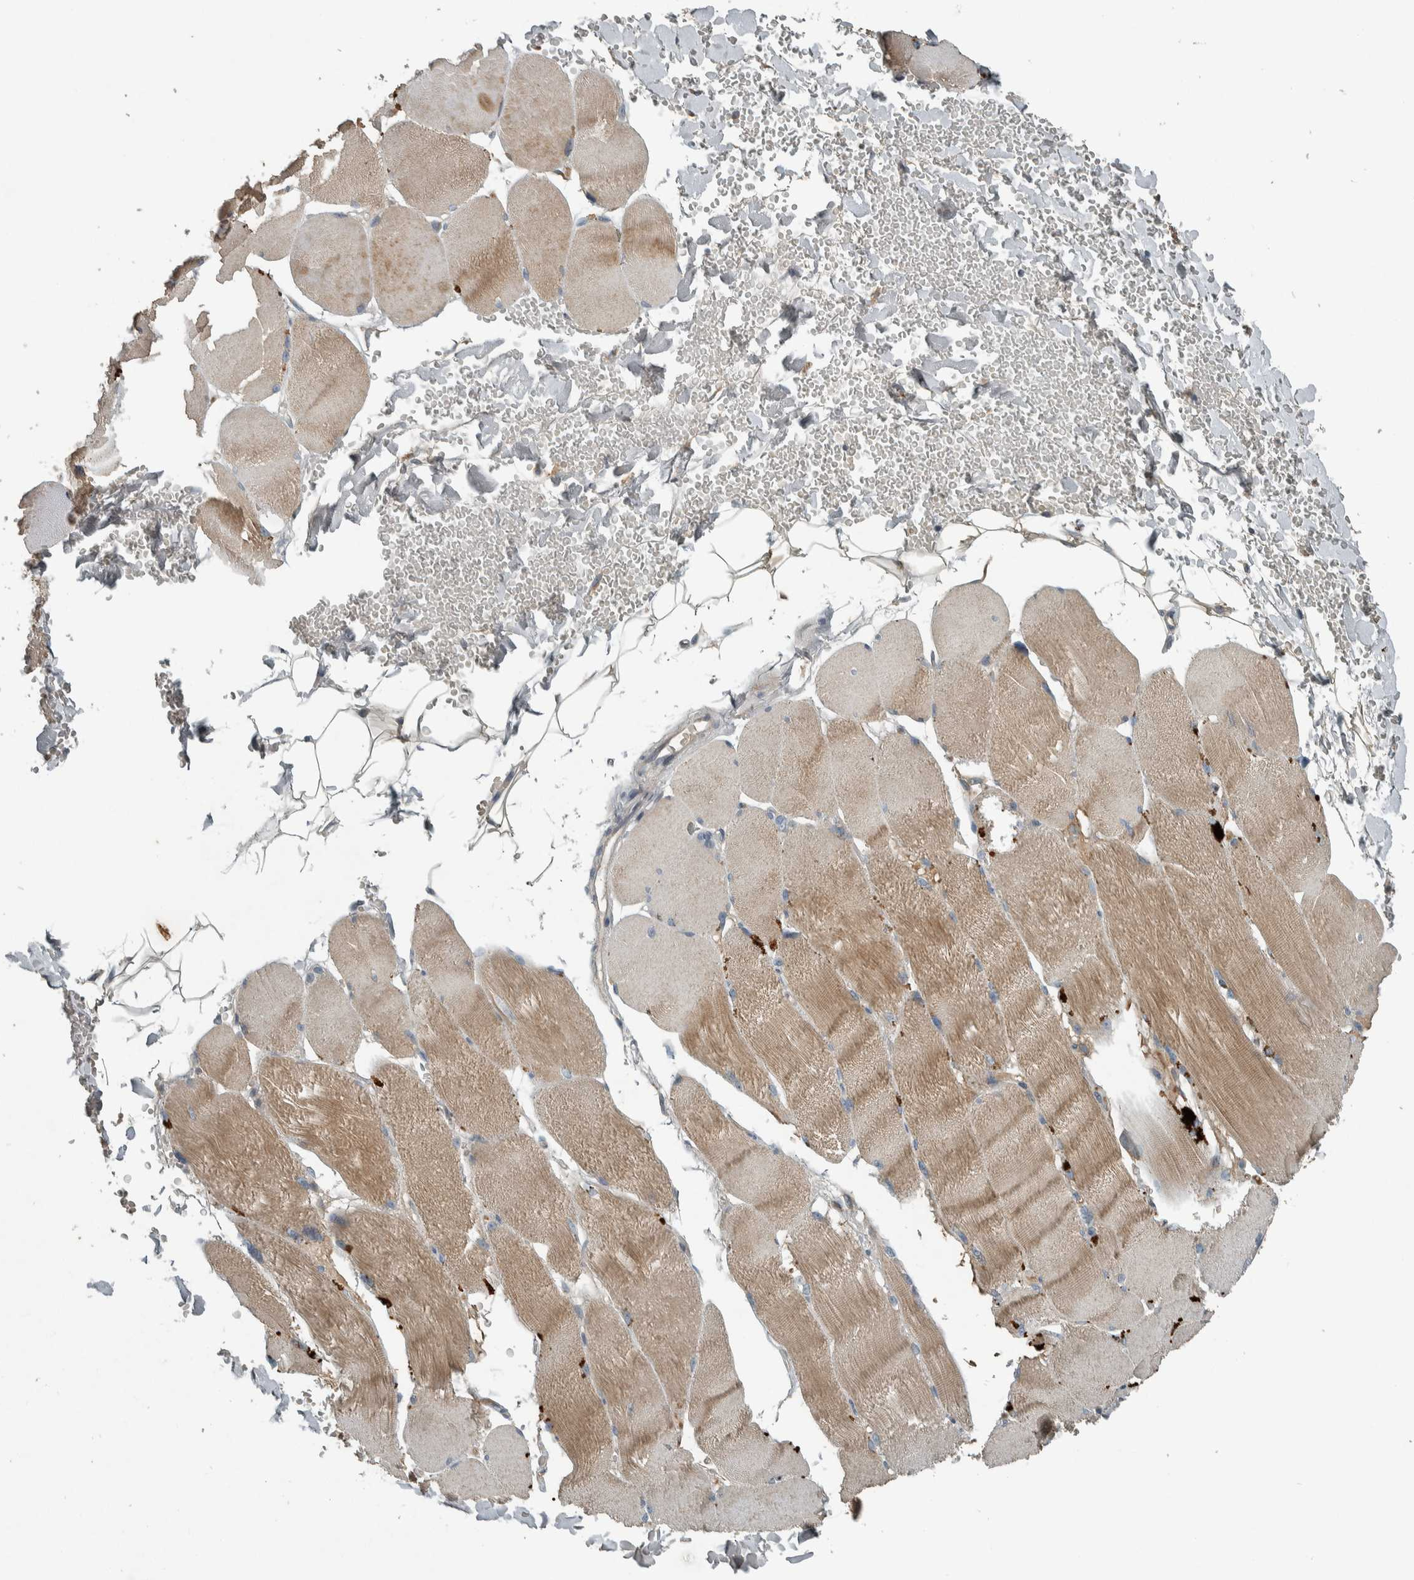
{"staining": {"intensity": "moderate", "quantity": "25%-75%", "location": "cytoplasmic/membranous"}, "tissue": "skeletal muscle", "cell_type": "Myocytes", "image_type": "normal", "snomed": [{"axis": "morphology", "description": "Normal tissue, NOS"}, {"axis": "topography", "description": "Skin"}, {"axis": "topography", "description": "Skeletal muscle"}], "caption": "Immunohistochemistry photomicrograph of benign skeletal muscle: human skeletal muscle stained using immunohistochemistry (IHC) reveals medium levels of moderate protein expression localized specifically in the cytoplasmic/membranous of myocytes, appearing as a cytoplasmic/membranous brown color.", "gene": "CLCN2", "patient": {"sex": "male", "age": 83}}